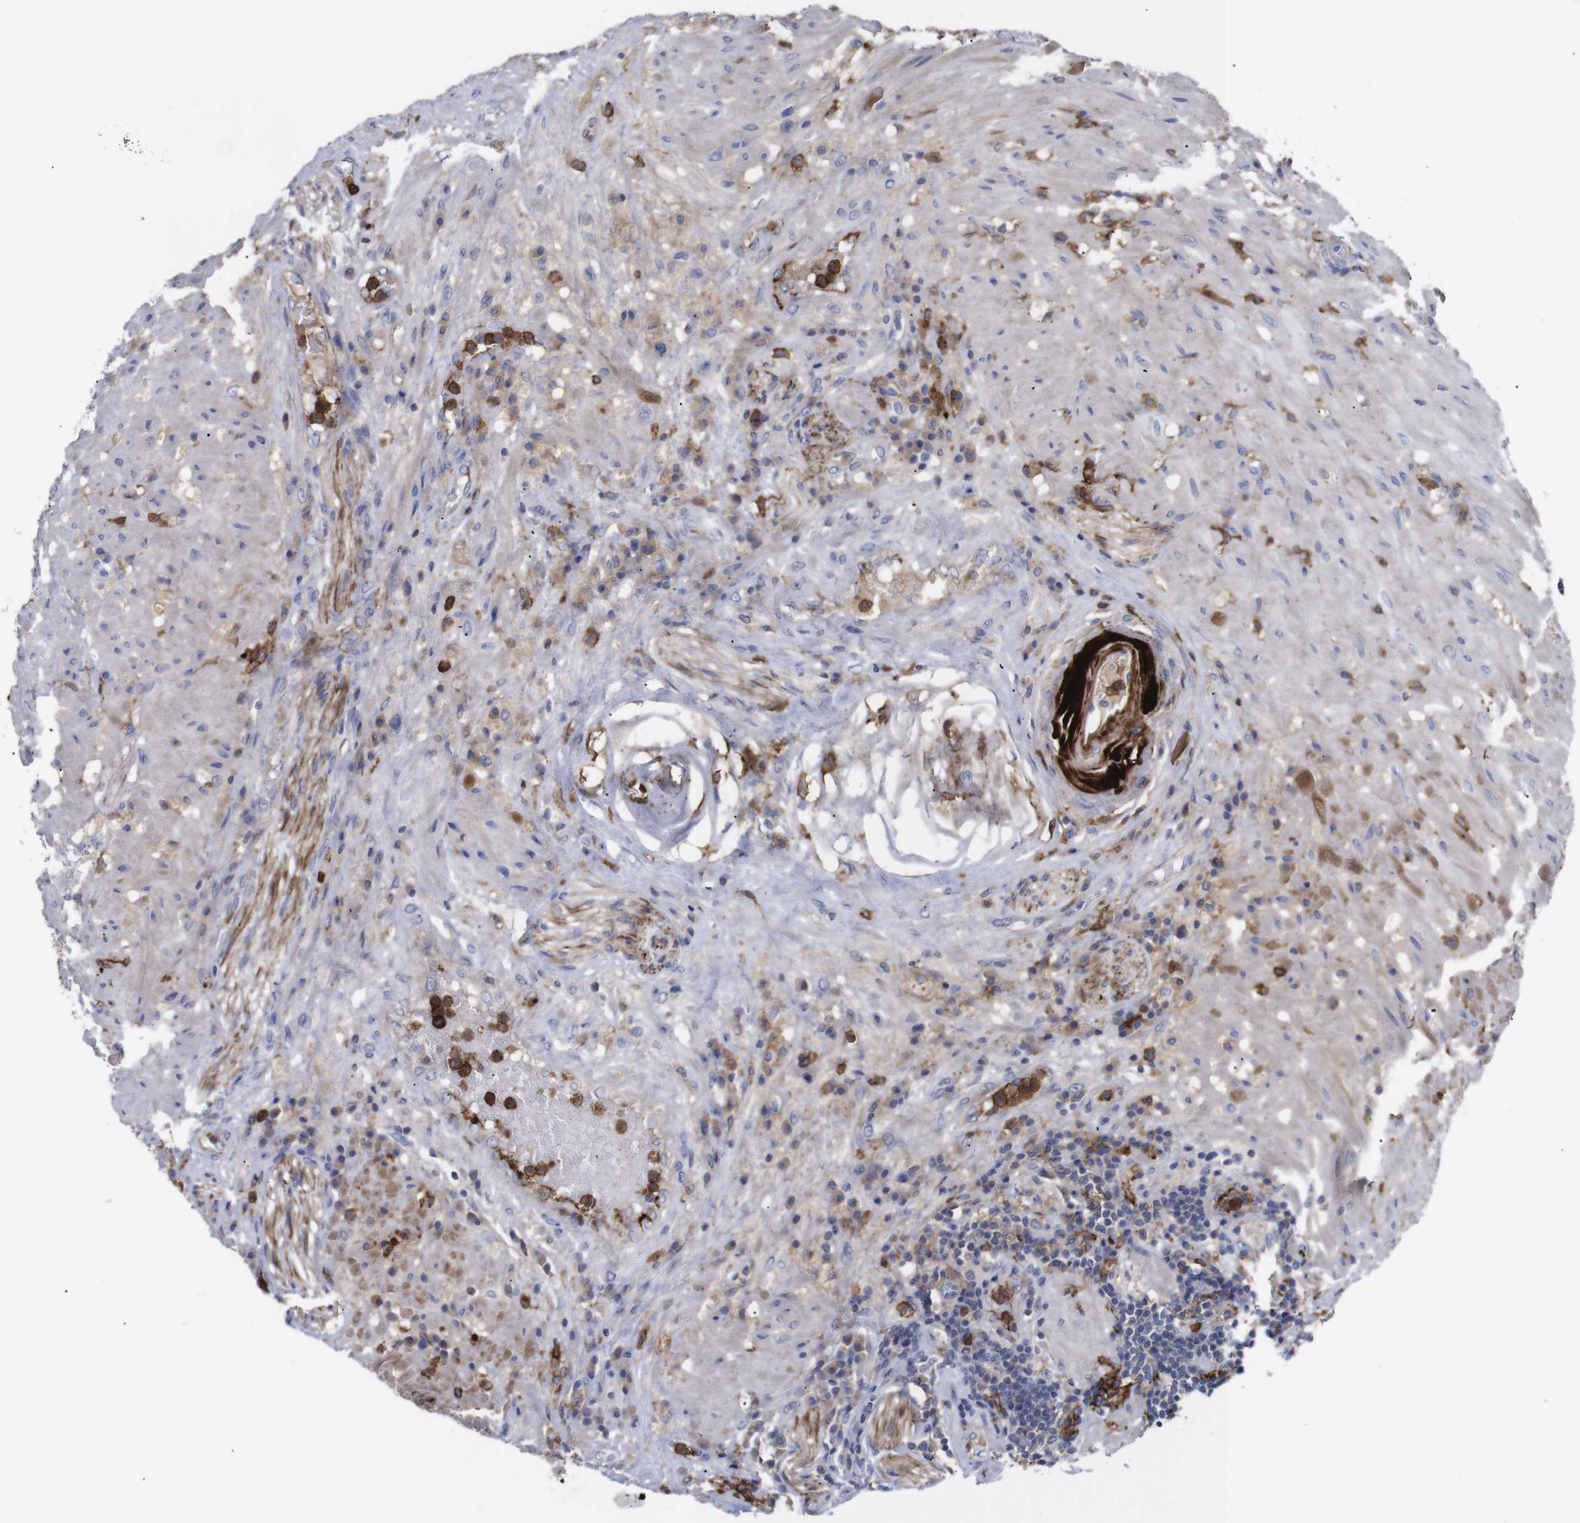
{"staining": {"intensity": "negative", "quantity": "none", "location": "none"}, "tissue": "seminal vesicle", "cell_type": "Glandular cells", "image_type": "normal", "snomed": [{"axis": "morphology", "description": "Normal tissue, NOS"}, {"axis": "topography", "description": "Seminal veicle"}], "caption": "A high-resolution histopathology image shows immunohistochemistry (IHC) staining of normal seminal vesicle, which reveals no significant positivity in glandular cells. (DAB (3,3'-diaminobenzidine) immunohistochemistry, high magnification).", "gene": "C5AR1", "patient": {"sex": "male", "age": 61}}